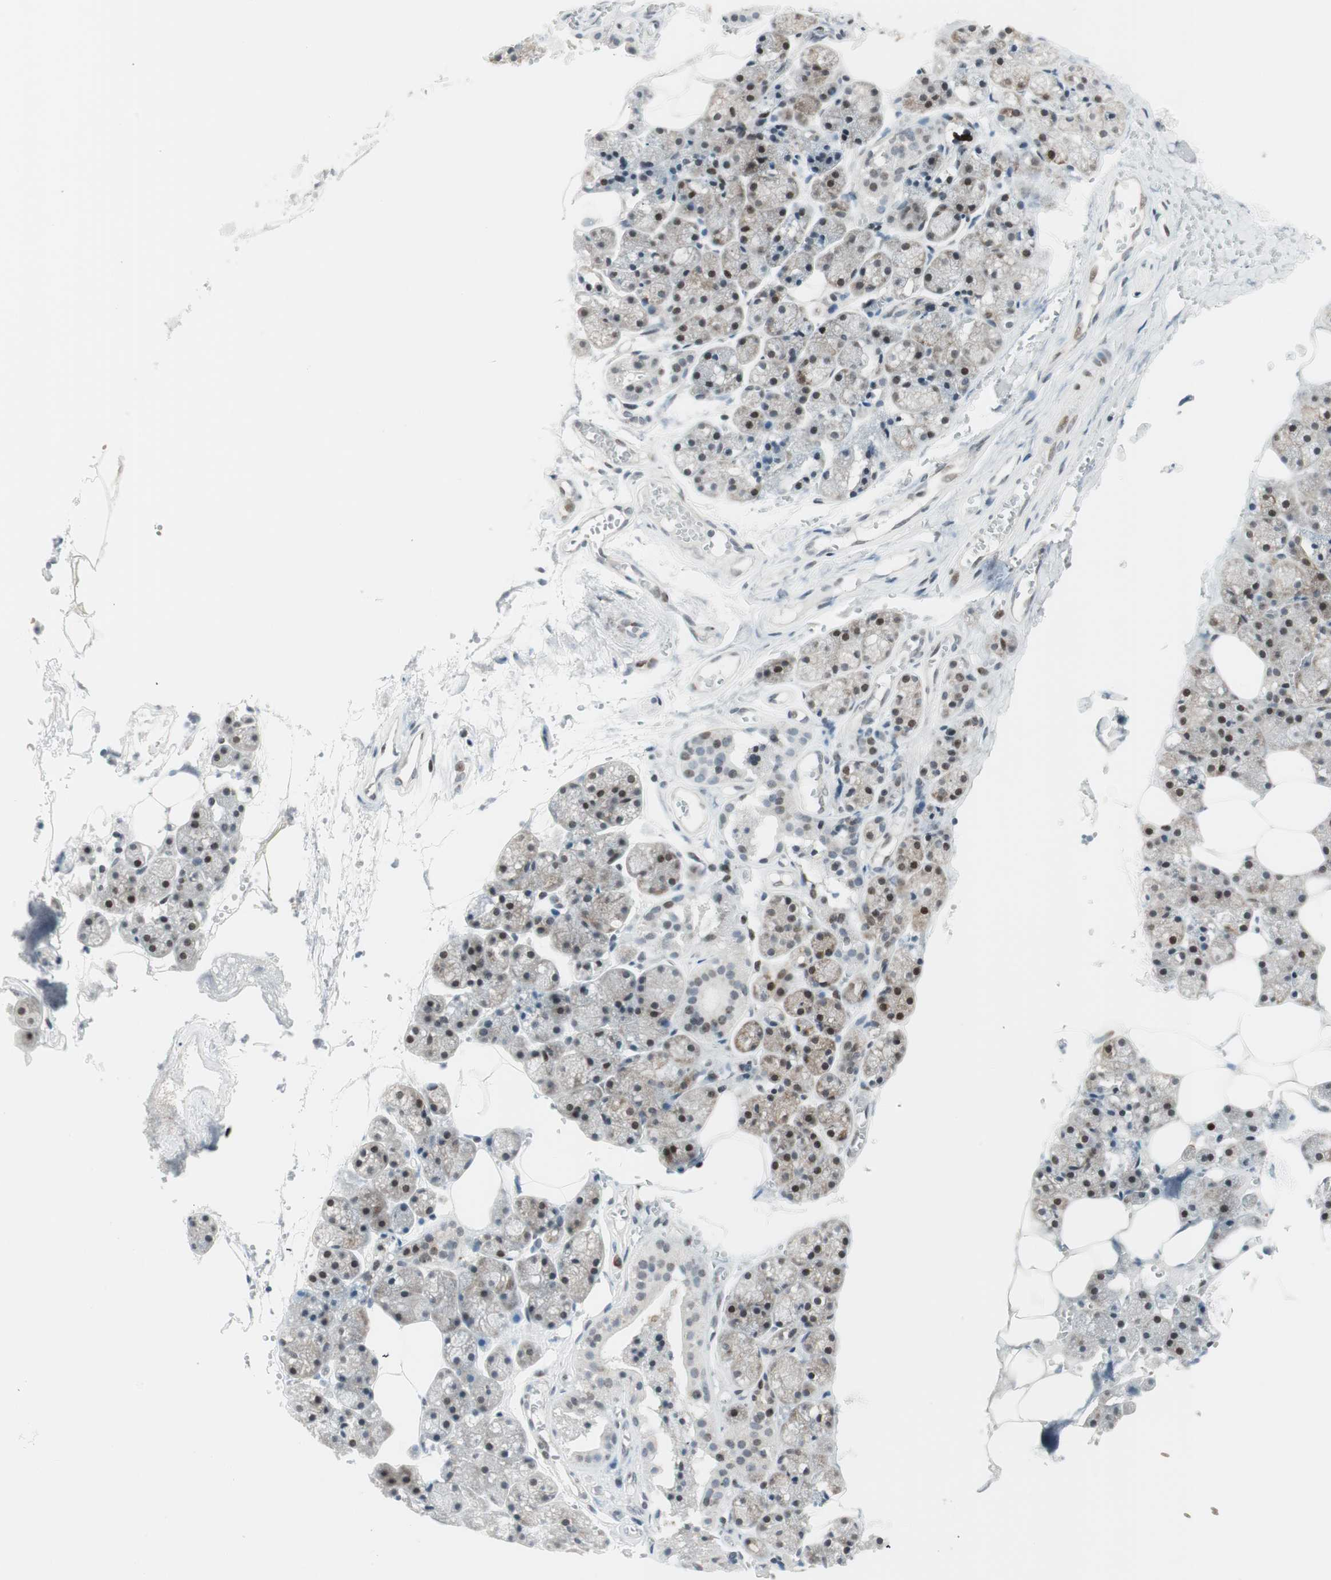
{"staining": {"intensity": "moderate", "quantity": "25%-75%", "location": "cytoplasmic/membranous"}, "tissue": "salivary gland", "cell_type": "Glandular cells", "image_type": "normal", "snomed": [{"axis": "morphology", "description": "Normal tissue, NOS"}, {"axis": "topography", "description": "Salivary gland"}], "caption": "Salivary gland was stained to show a protein in brown. There is medium levels of moderate cytoplasmic/membranous staining in about 25%-75% of glandular cells. The staining was performed using DAB, with brown indicating positive protein expression. Nuclei are stained blue with hematoxylin.", "gene": "TPT1", "patient": {"sex": "male", "age": 62}}